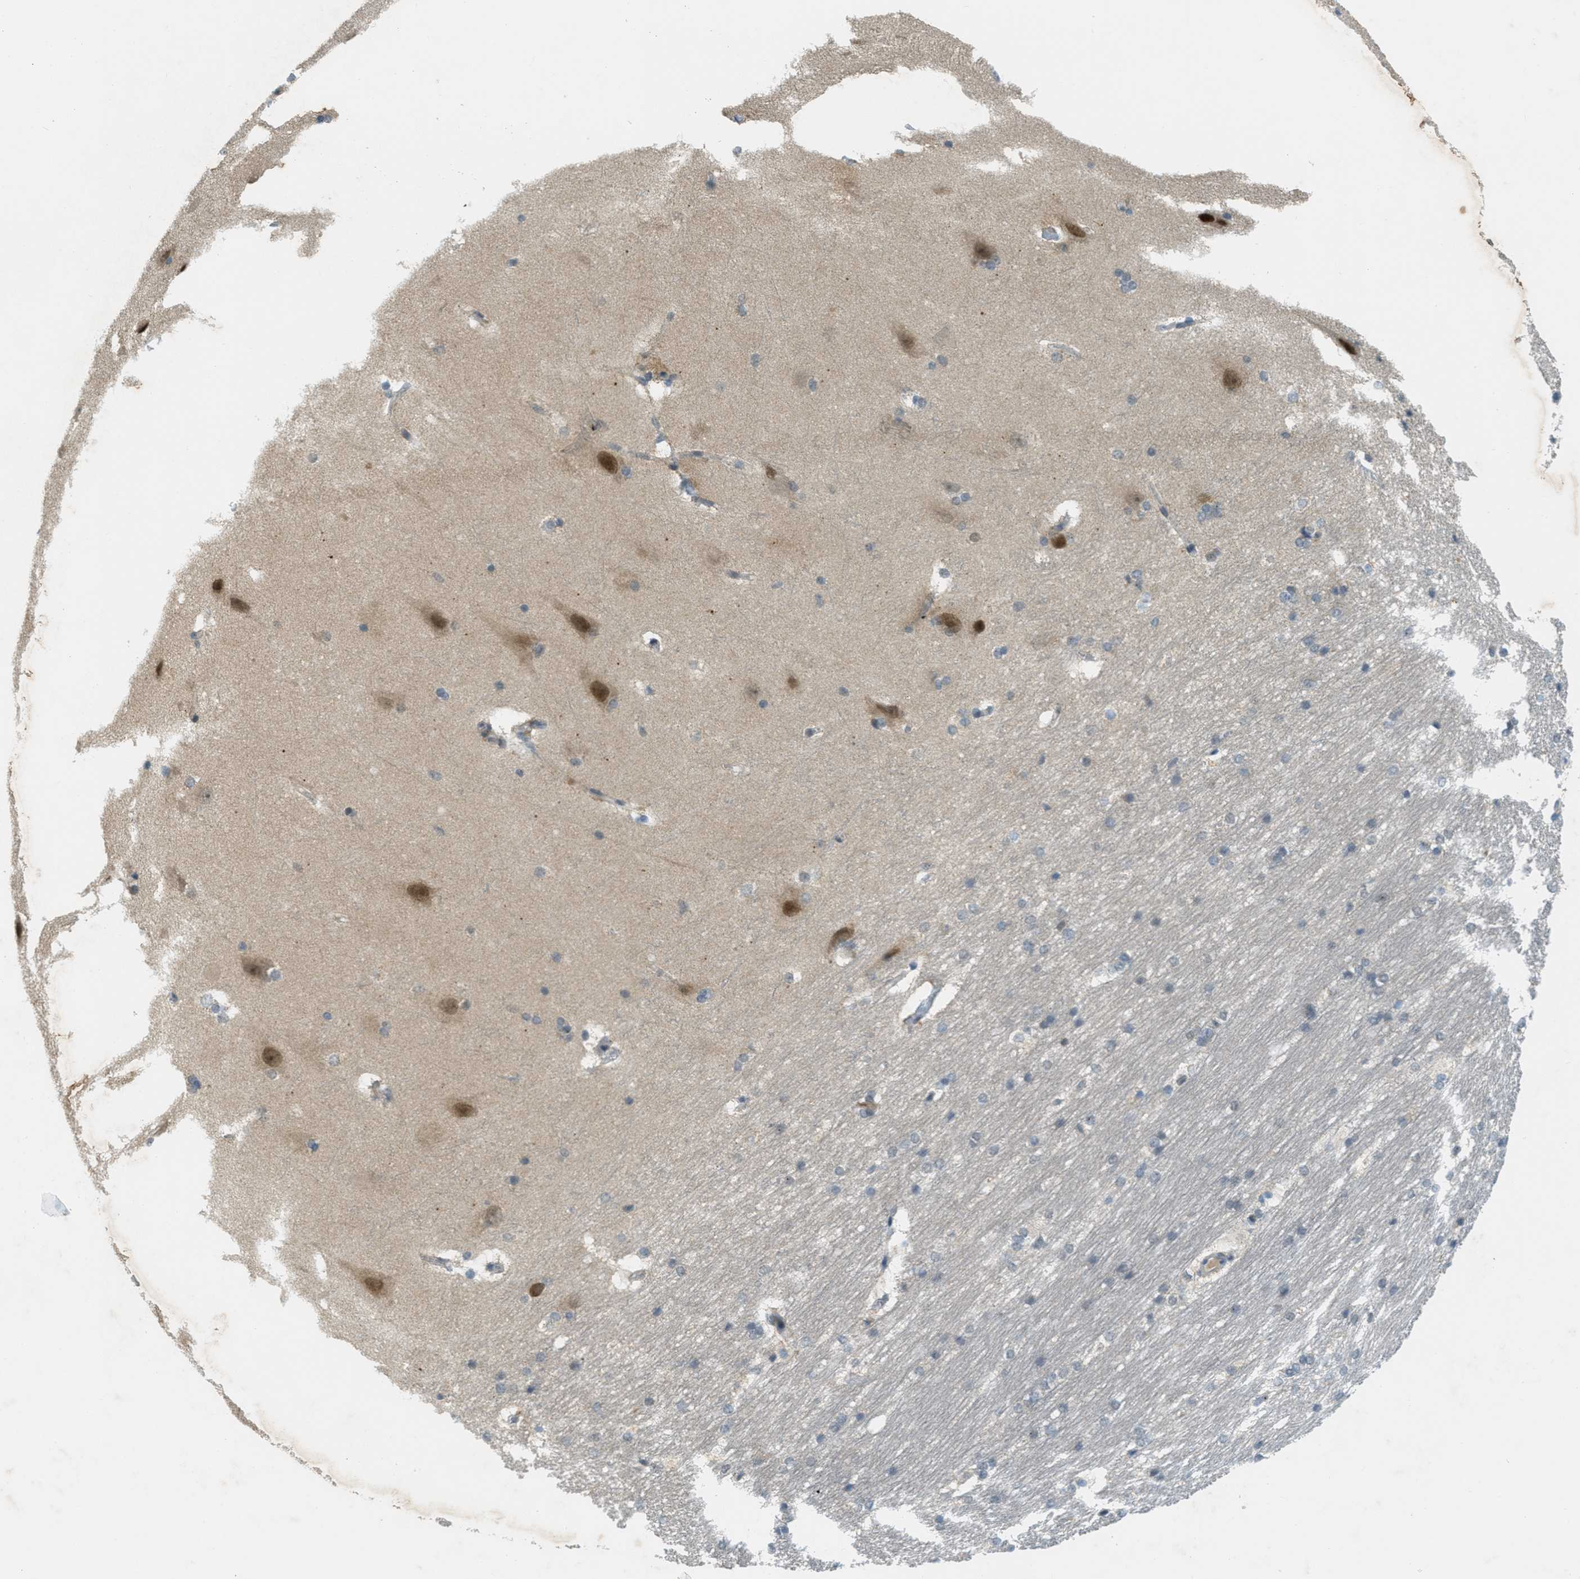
{"staining": {"intensity": "weak", "quantity": "<25%", "location": "cytoplasmic/membranous"}, "tissue": "hippocampus", "cell_type": "Glial cells", "image_type": "normal", "snomed": [{"axis": "morphology", "description": "Normal tissue, NOS"}, {"axis": "topography", "description": "Hippocampus"}], "caption": "An immunohistochemistry photomicrograph of unremarkable hippocampus is shown. There is no staining in glial cells of hippocampus. (Immunohistochemistry (ihc), brightfield microscopy, high magnification).", "gene": "TCF20", "patient": {"sex": "female", "age": 19}}